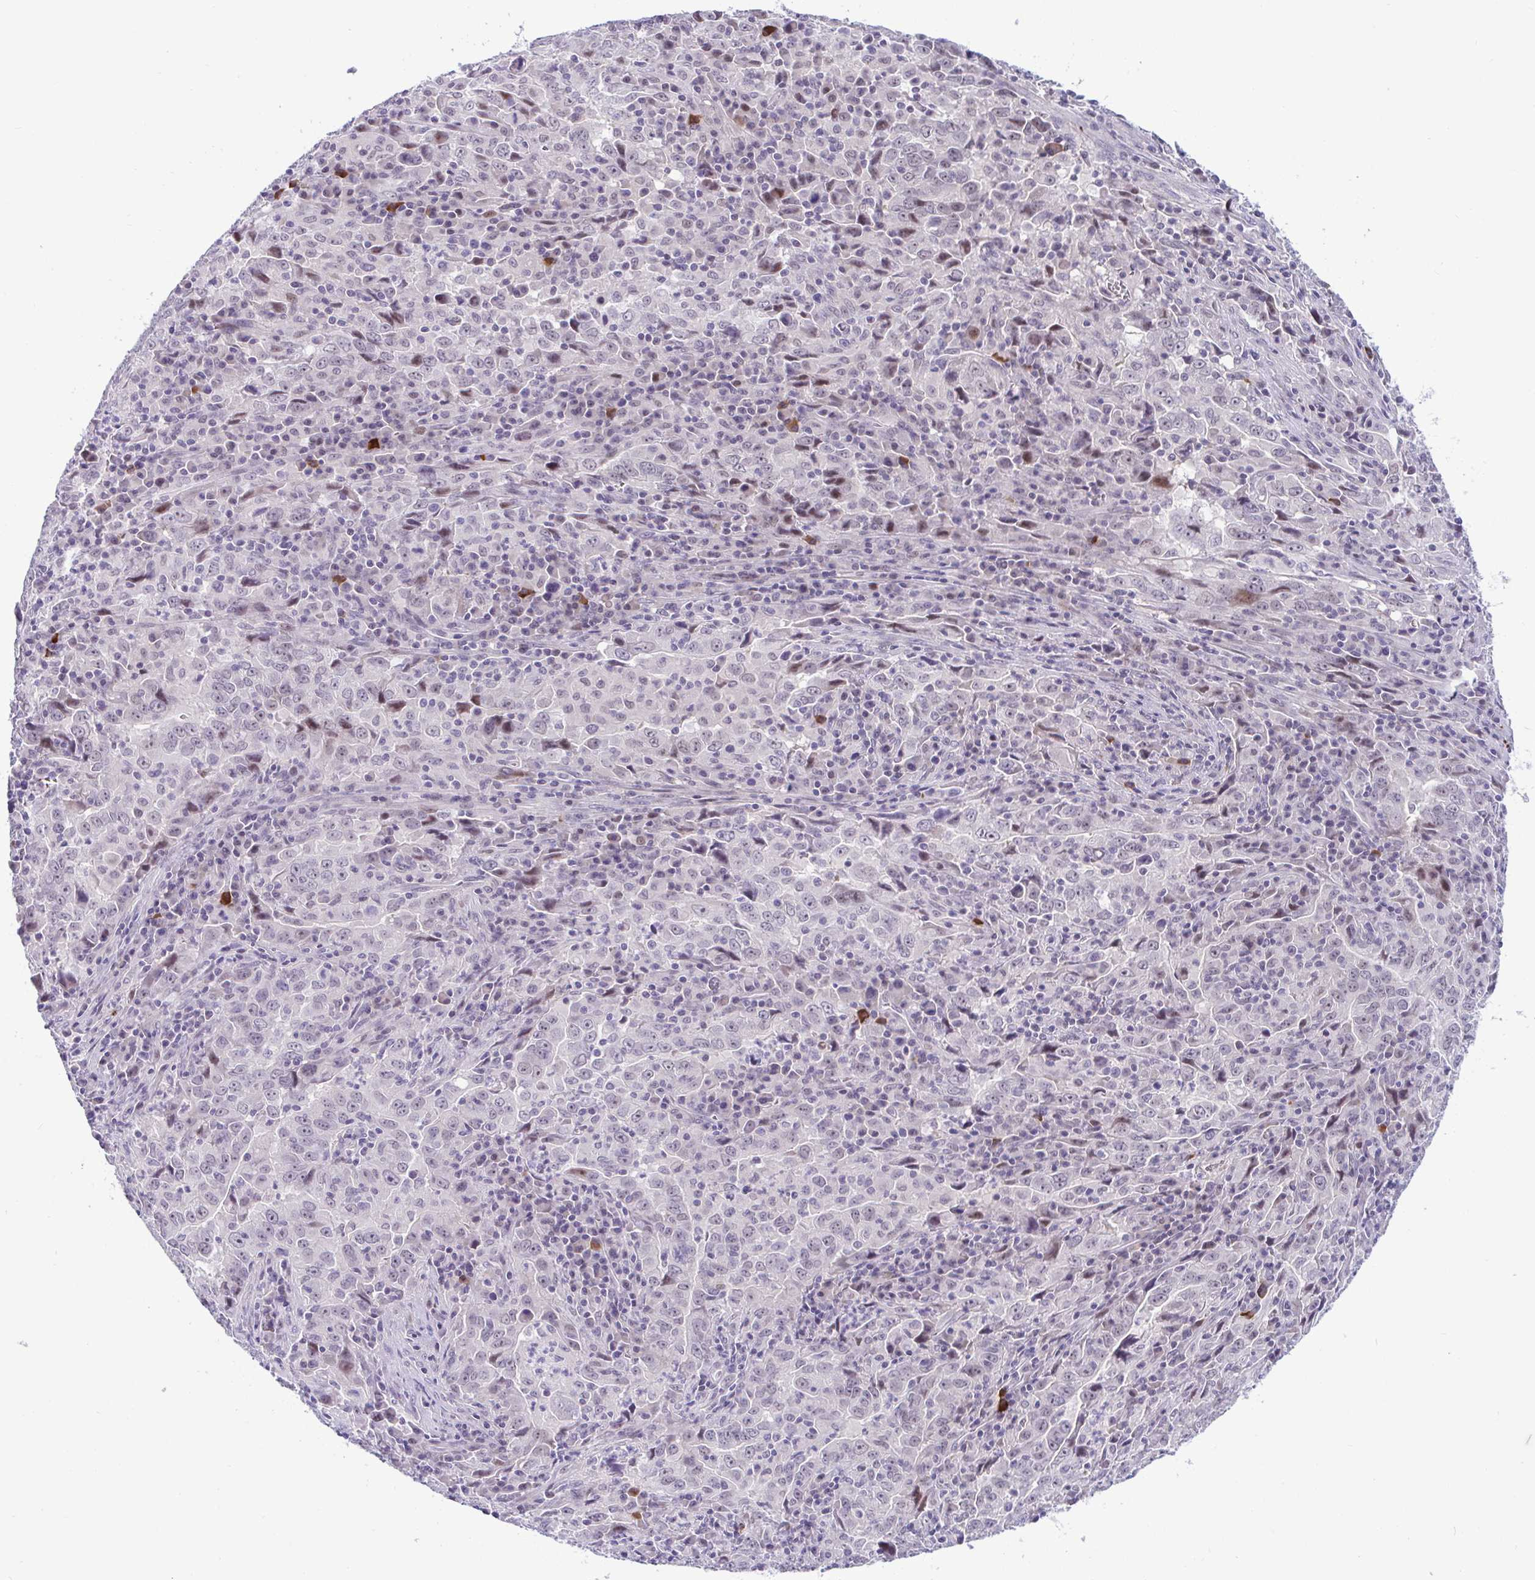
{"staining": {"intensity": "moderate", "quantity": "<25%", "location": "nuclear"}, "tissue": "lung cancer", "cell_type": "Tumor cells", "image_type": "cancer", "snomed": [{"axis": "morphology", "description": "Adenocarcinoma, NOS"}, {"axis": "topography", "description": "Lung"}], "caption": "Tumor cells show moderate nuclear positivity in about <25% of cells in lung cancer (adenocarcinoma).", "gene": "USP35", "patient": {"sex": "male", "age": 67}}